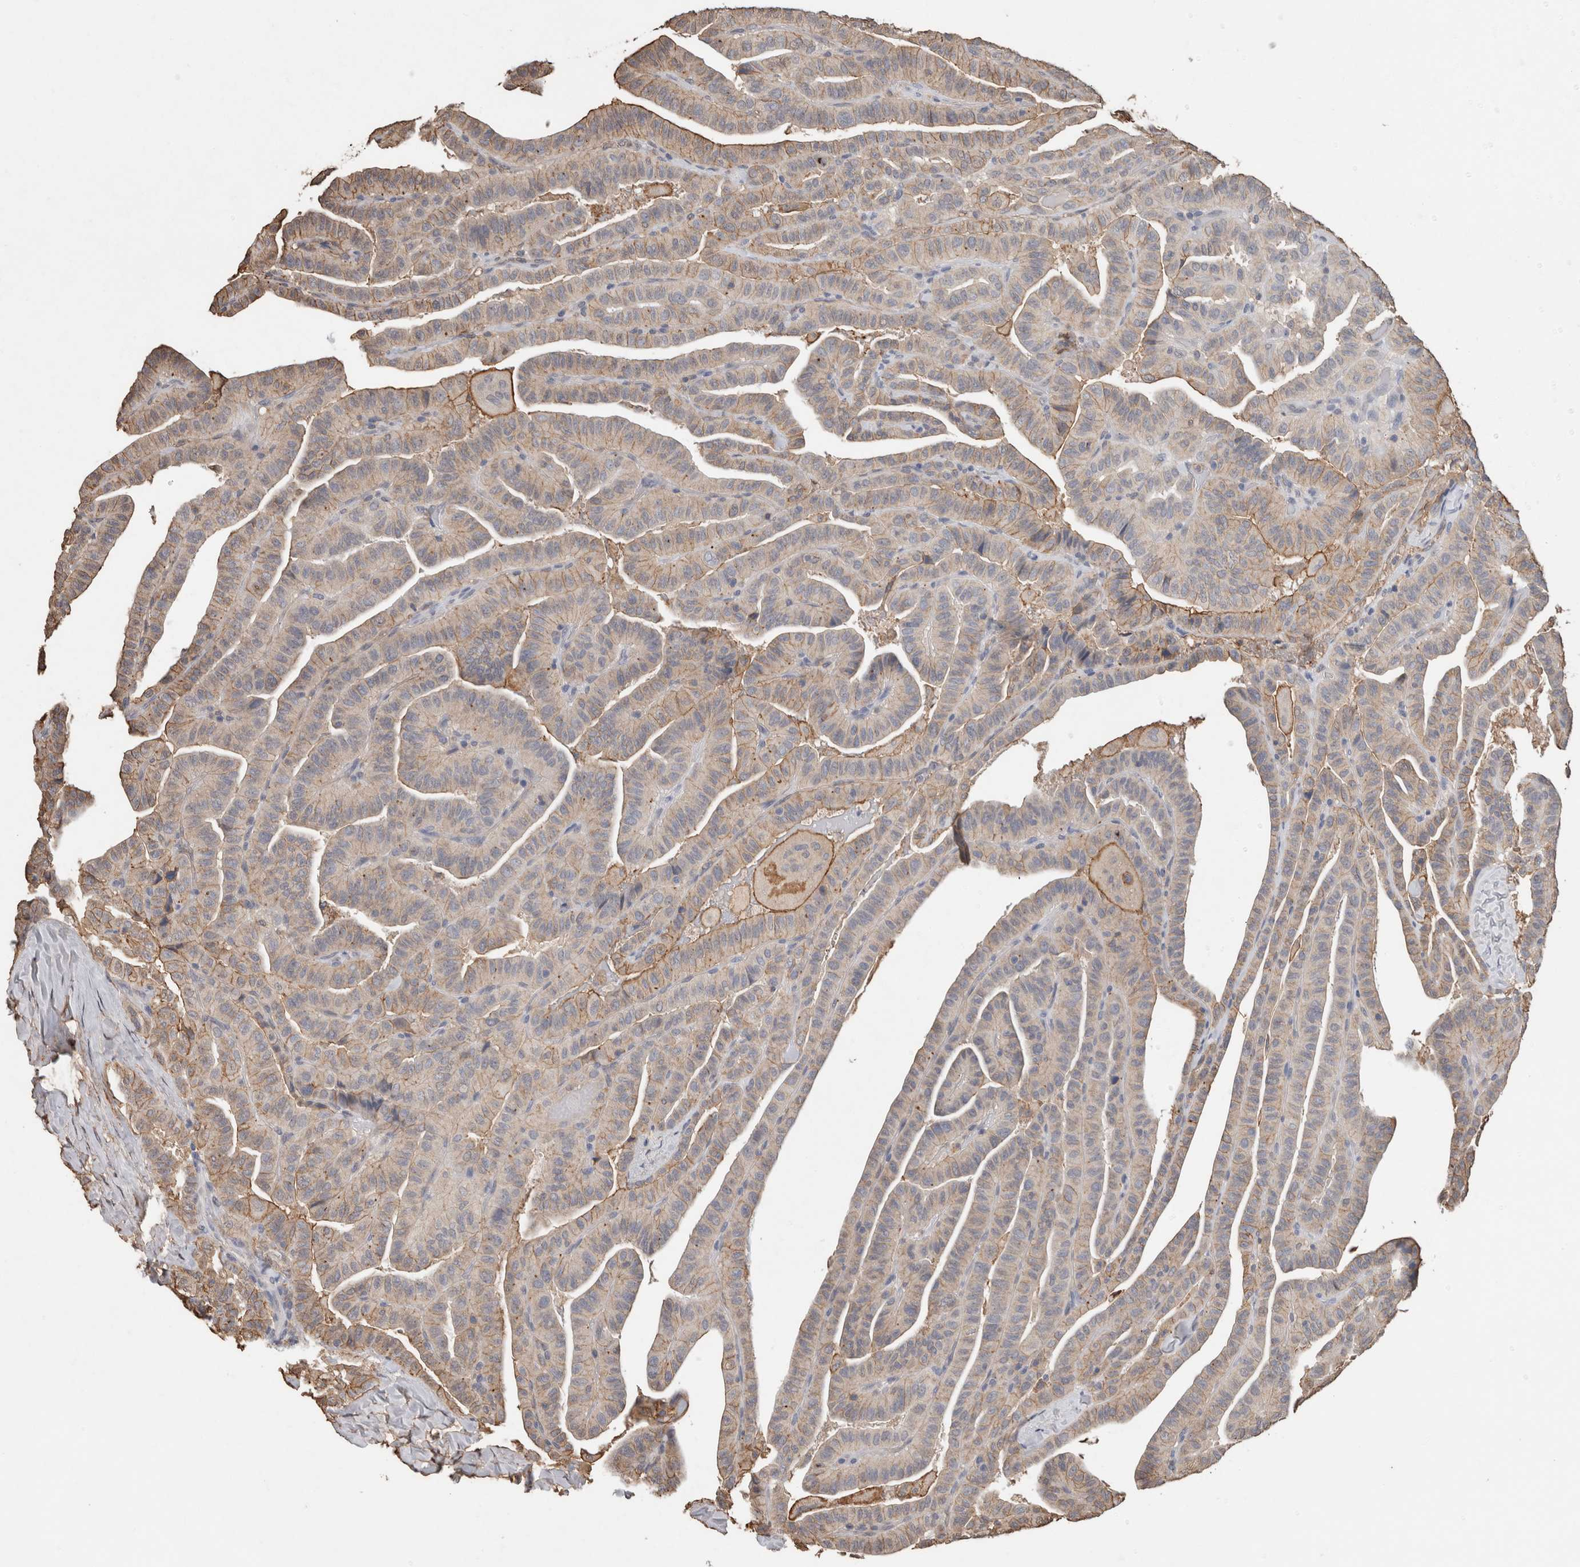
{"staining": {"intensity": "weak", "quantity": "25%-75%", "location": "cytoplasmic/membranous"}, "tissue": "thyroid cancer", "cell_type": "Tumor cells", "image_type": "cancer", "snomed": [{"axis": "morphology", "description": "Papillary adenocarcinoma, NOS"}, {"axis": "topography", "description": "Thyroid gland"}], "caption": "About 25%-75% of tumor cells in thyroid cancer demonstrate weak cytoplasmic/membranous protein expression as visualized by brown immunohistochemical staining.", "gene": "S100A10", "patient": {"sex": "male", "age": 77}}